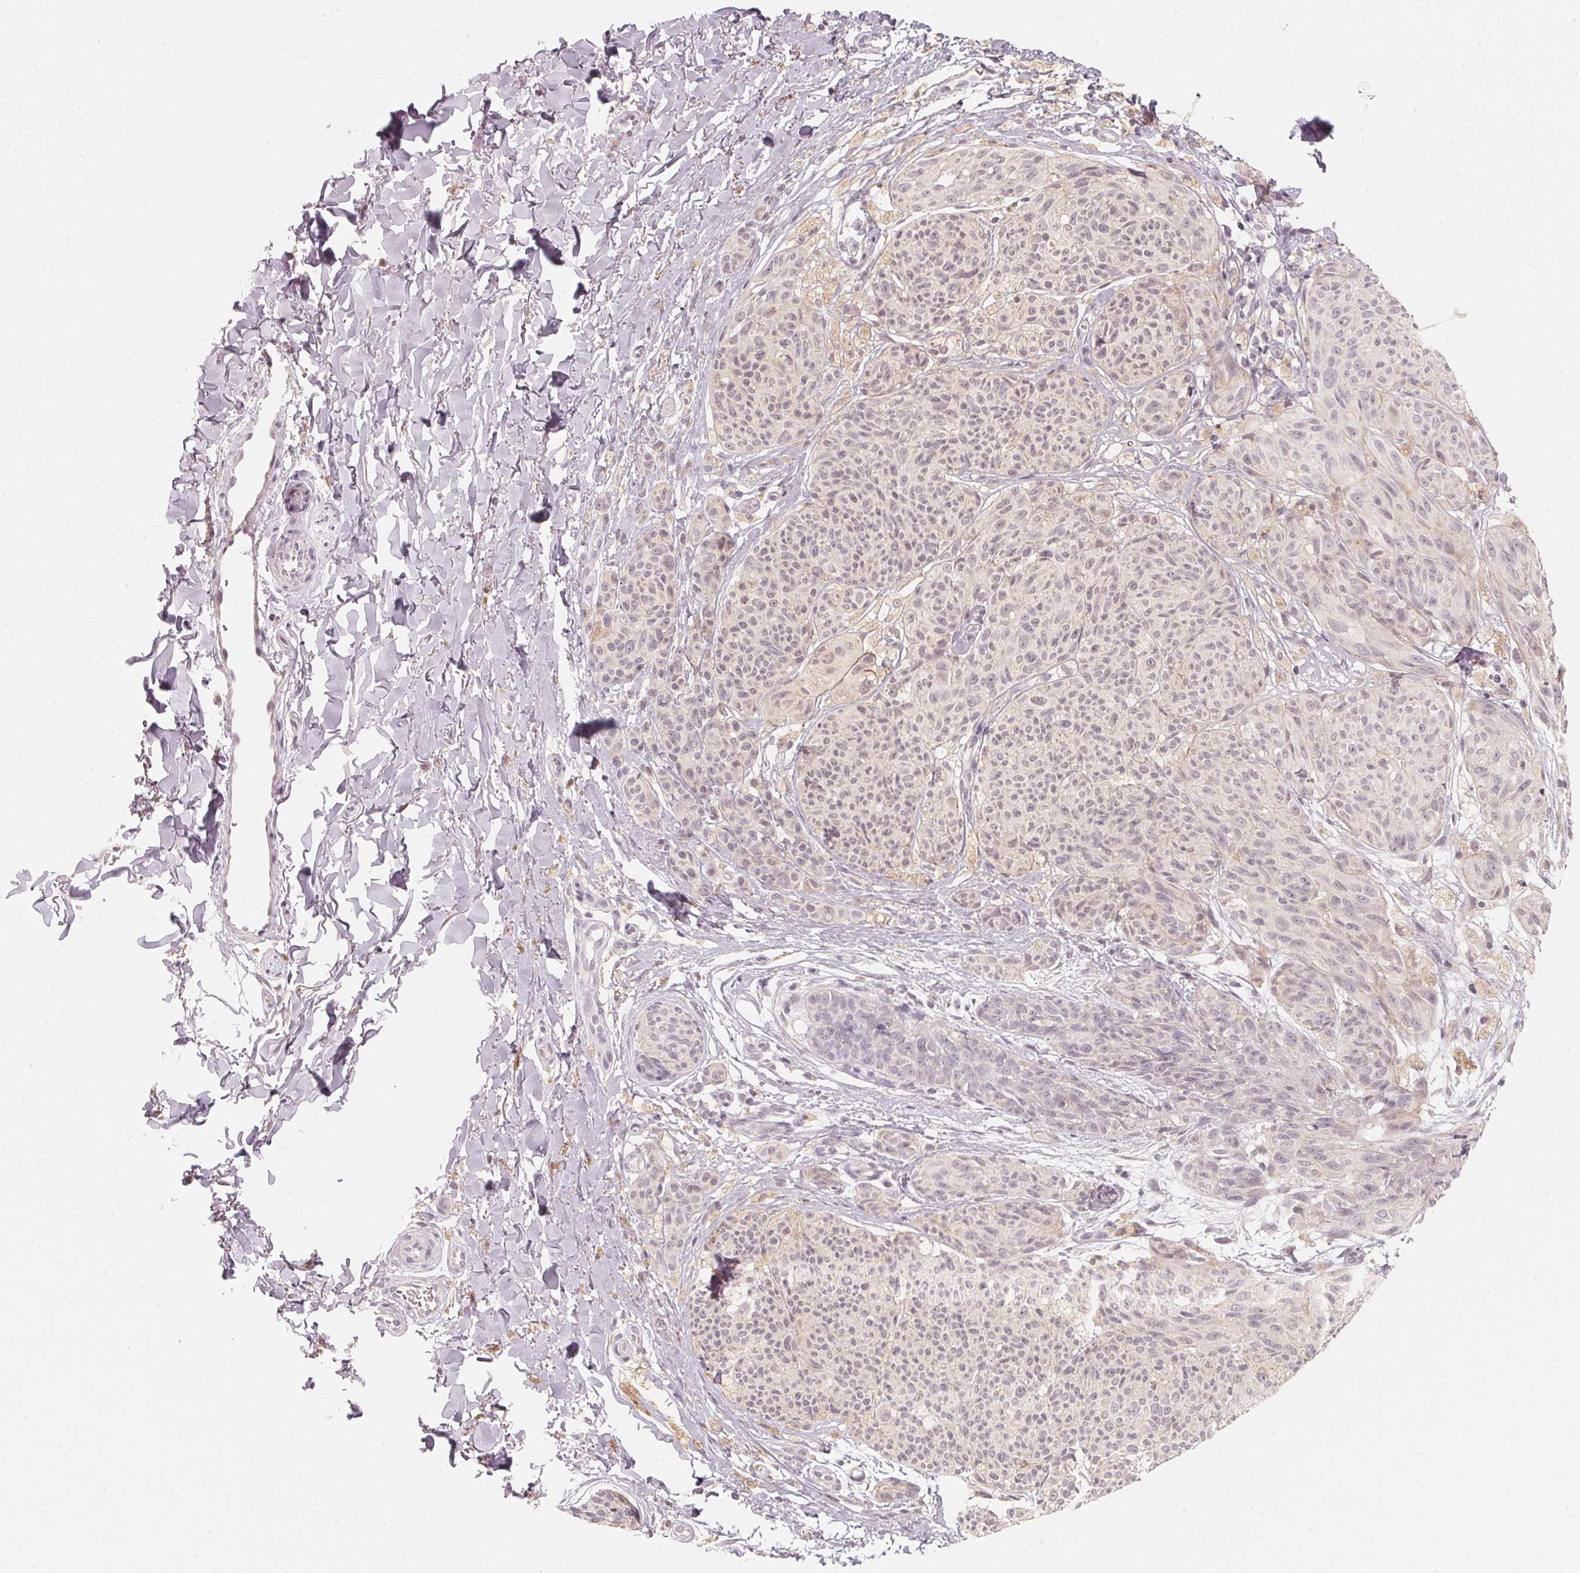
{"staining": {"intensity": "negative", "quantity": "none", "location": "none"}, "tissue": "melanoma", "cell_type": "Tumor cells", "image_type": "cancer", "snomed": [{"axis": "morphology", "description": "Malignant melanoma, NOS"}, {"axis": "topography", "description": "Skin"}], "caption": "Image shows no protein staining in tumor cells of melanoma tissue.", "gene": "ANKRD31", "patient": {"sex": "female", "age": 87}}